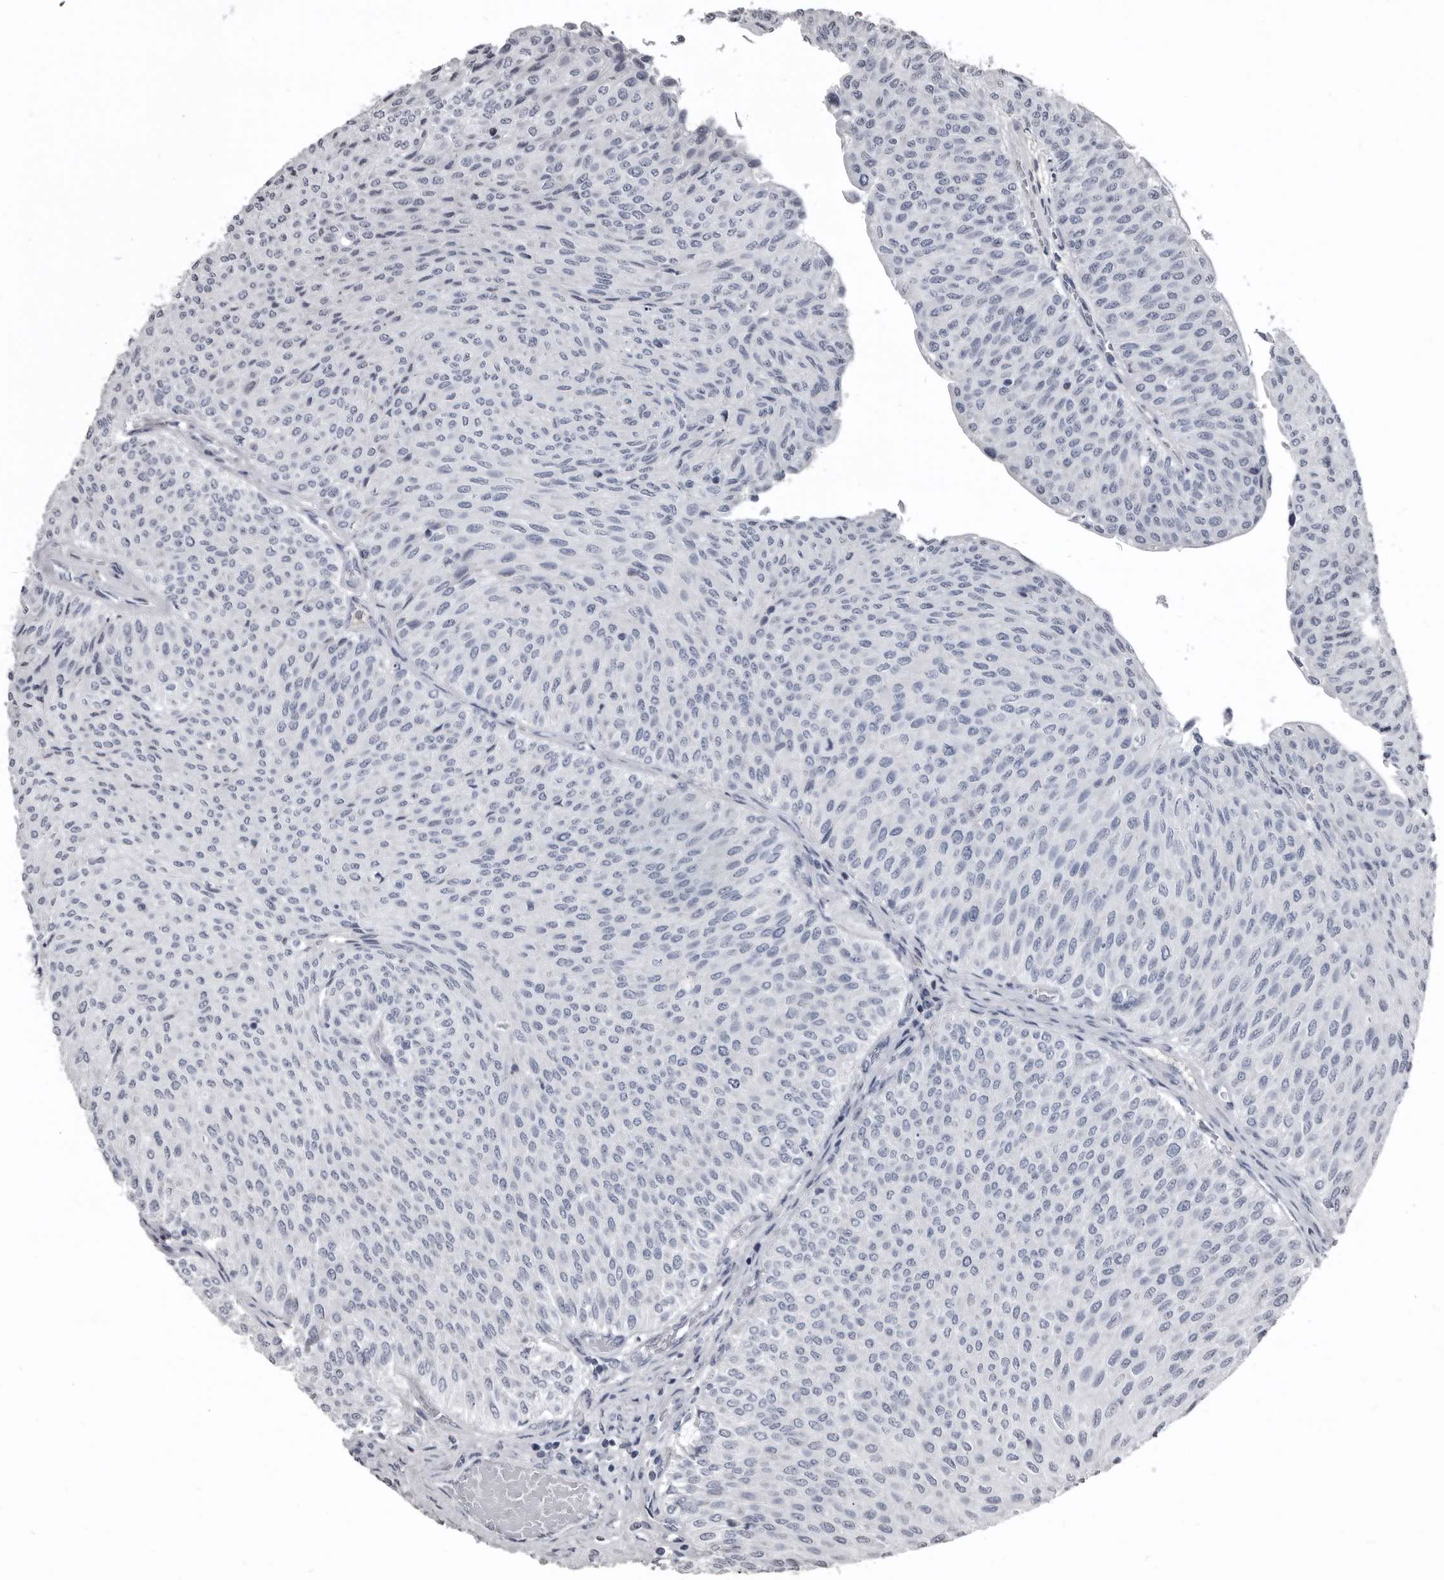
{"staining": {"intensity": "negative", "quantity": "none", "location": "none"}, "tissue": "urothelial cancer", "cell_type": "Tumor cells", "image_type": "cancer", "snomed": [{"axis": "morphology", "description": "Urothelial carcinoma, Low grade"}, {"axis": "topography", "description": "Urinary bladder"}], "caption": "Human low-grade urothelial carcinoma stained for a protein using IHC reveals no expression in tumor cells.", "gene": "GREB1", "patient": {"sex": "male", "age": 78}}